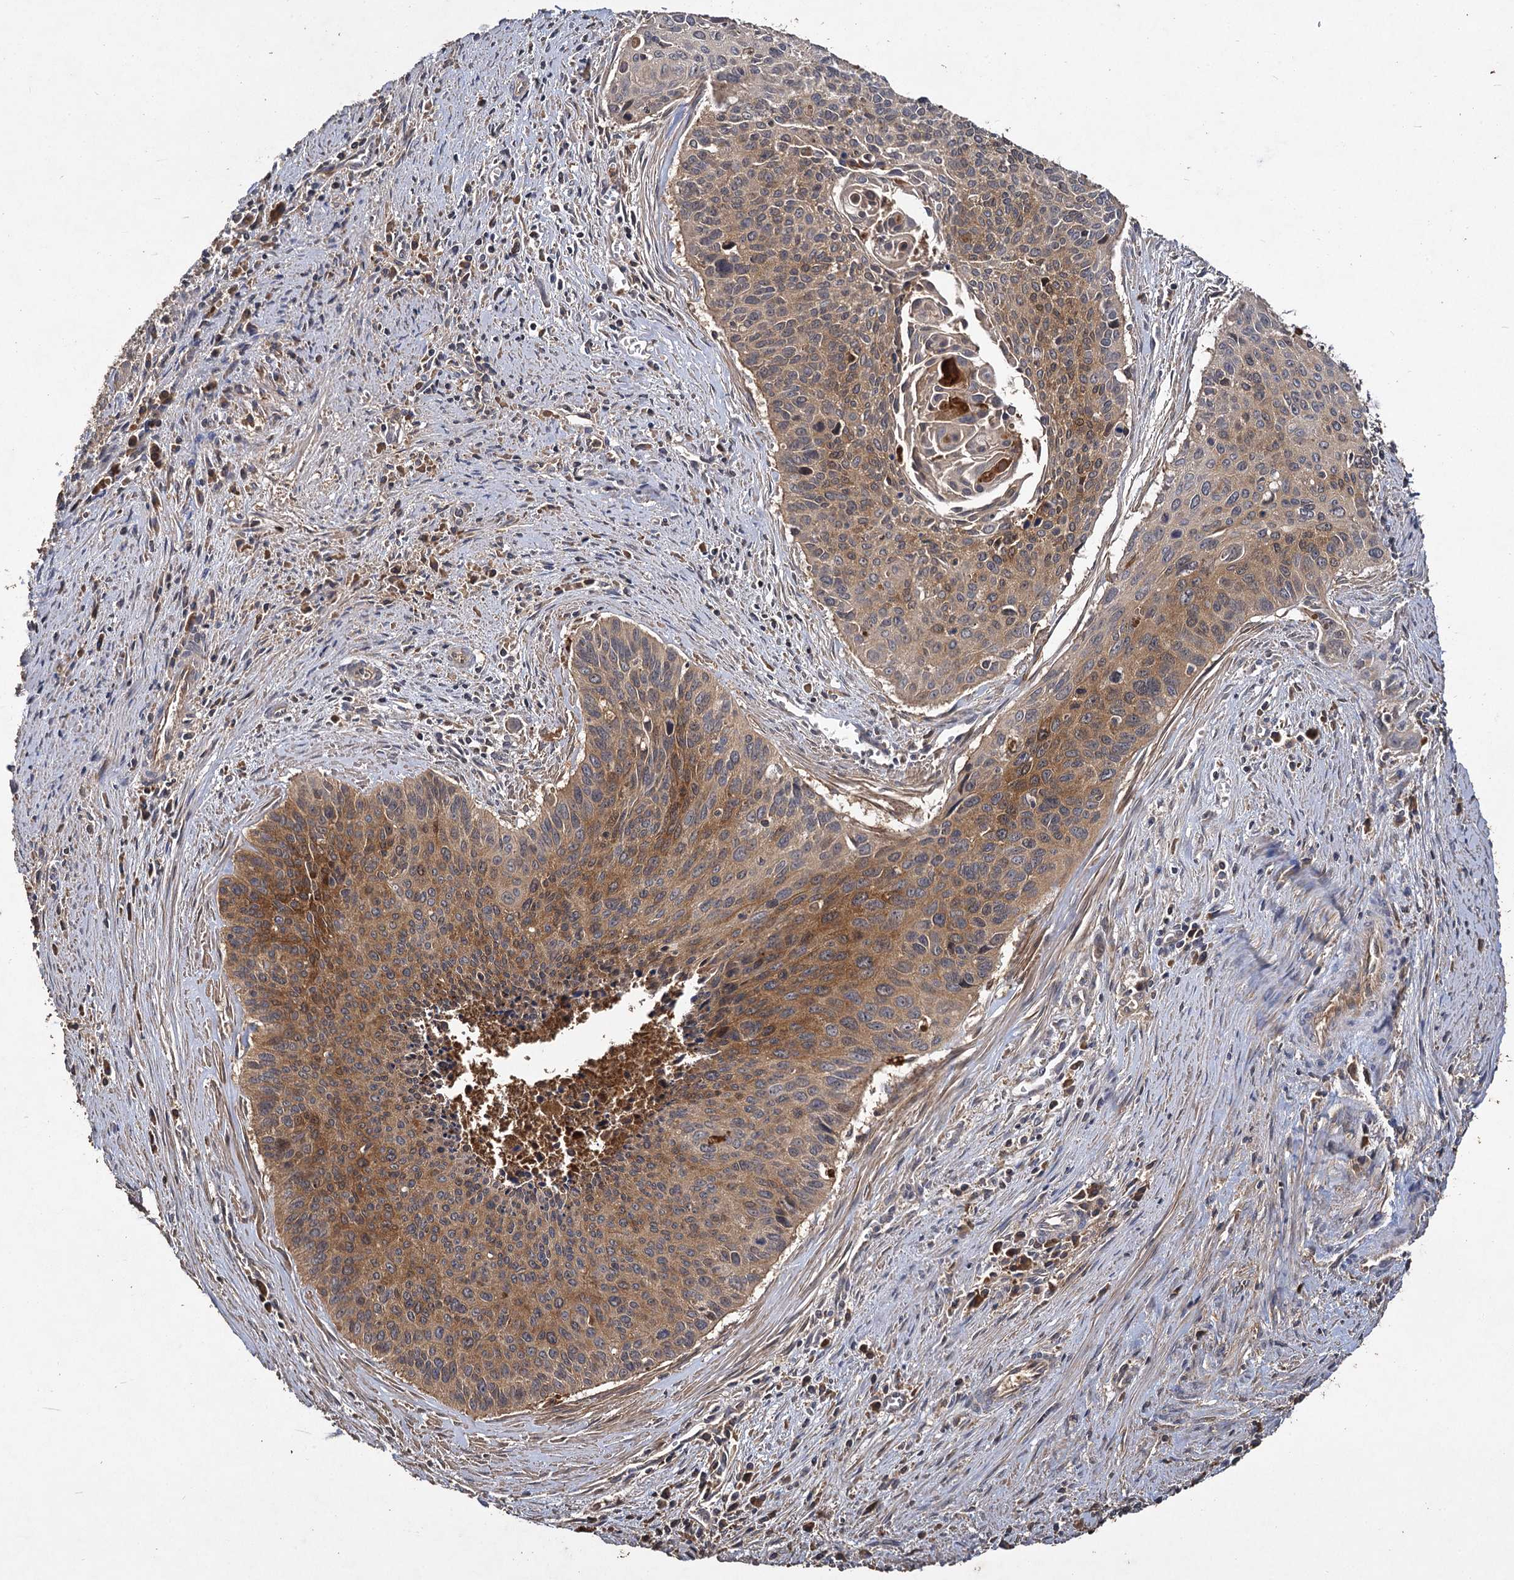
{"staining": {"intensity": "moderate", "quantity": ">75%", "location": "cytoplasmic/membranous"}, "tissue": "cervical cancer", "cell_type": "Tumor cells", "image_type": "cancer", "snomed": [{"axis": "morphology", "description": "Squamous cell carcinoma, NOS"}, {"axis": "topography", "description": "Cervix"}], "caption": "Moderate cytoplasmic/membranous protein expression is present in about >75% of tumor cells in squamous cell carcinoma (cervical). (Brightfield microscopy of DAB IHC at high magnification).", "gene": "GCLC", "patient": {"sex": "female", "age": 55}}